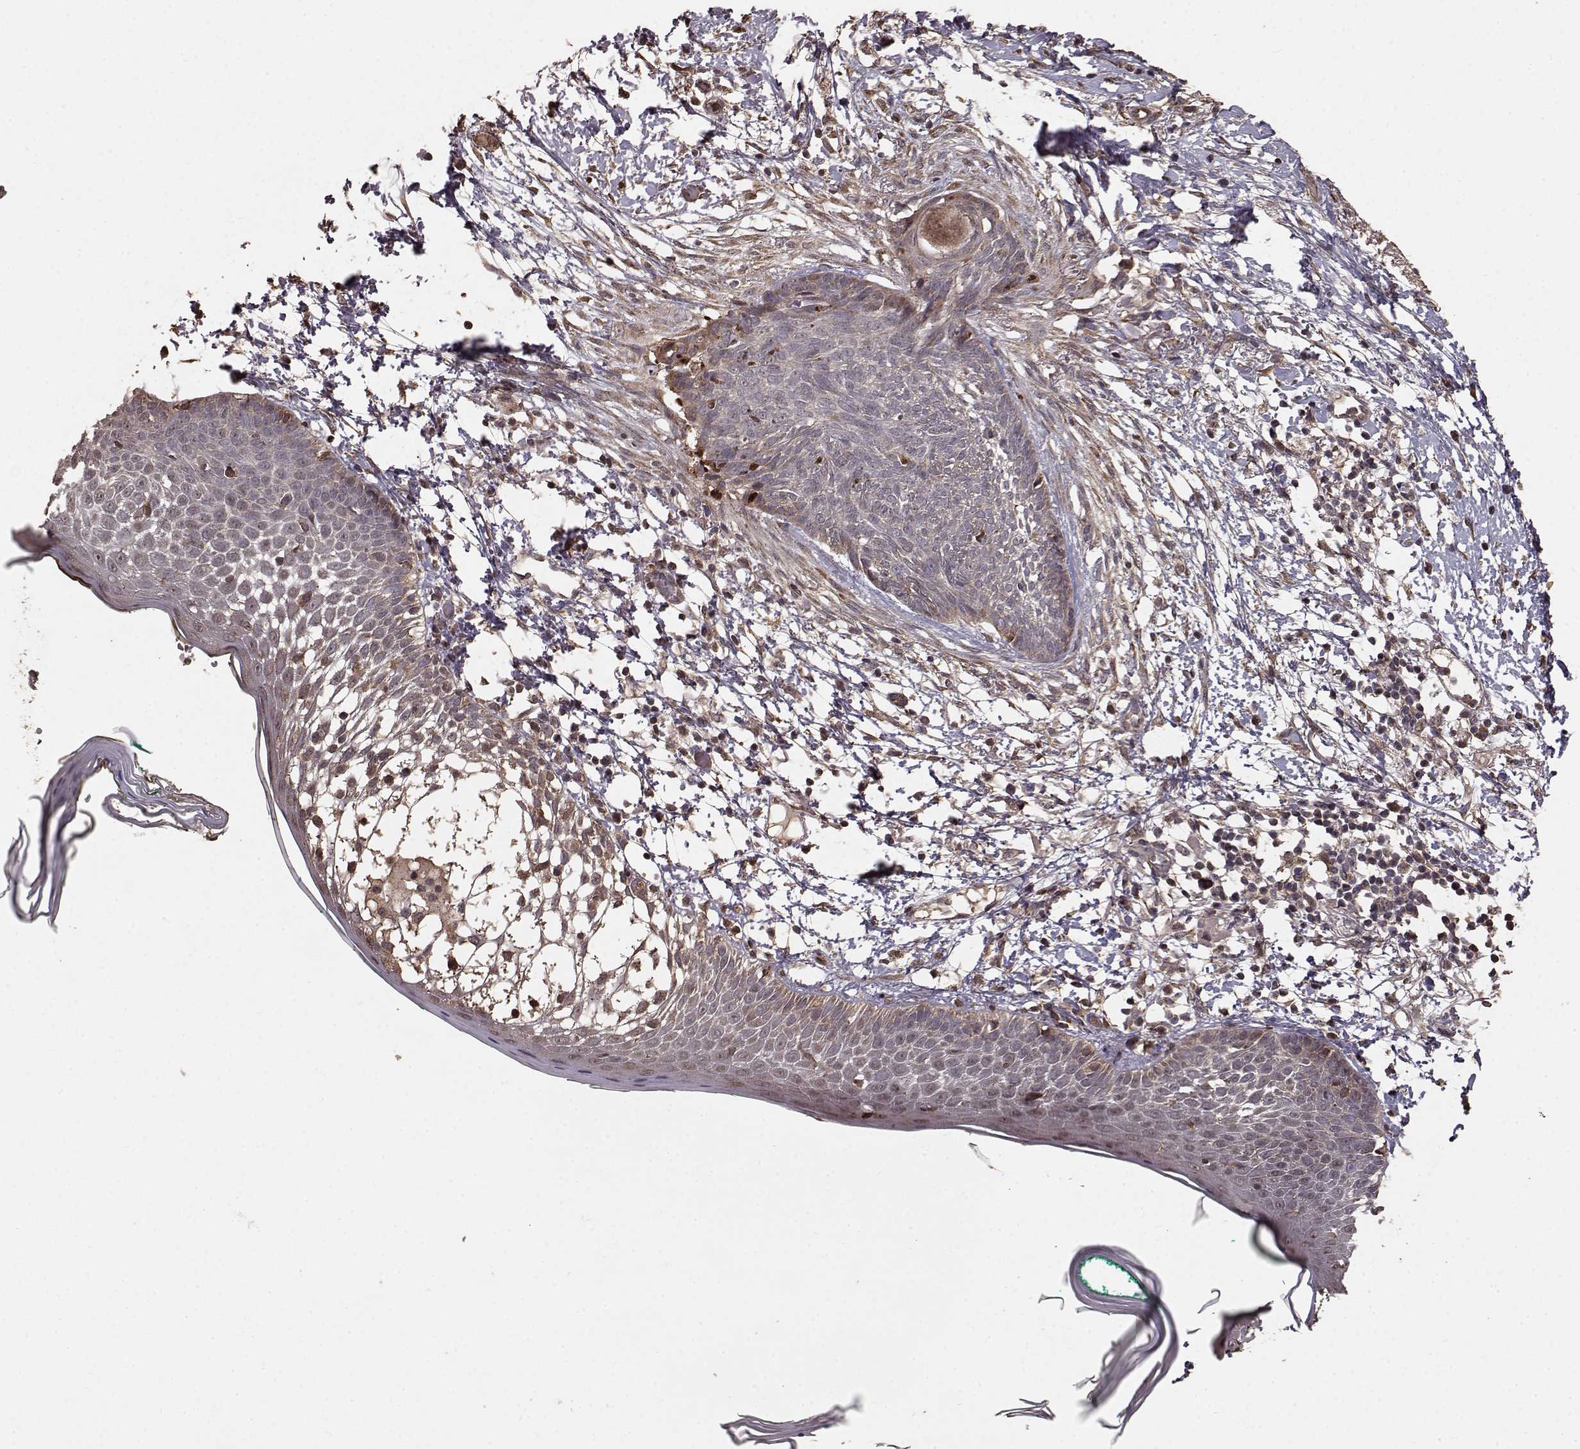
{"staining": {"intensity": "moderate", "quantity": "<25%", "location": "cytoplasmic/membranous"}, "tissue": "skin cancer", "cell_type": "Tumor cells", "image_type": "cancer", "snomed": [{"axis": "morphology", "description": "Normal tissue, NOS"}, {"axis": "morphology", "description": "Basal cell carcinoma"}, {"axis": "topography", "description": "Skin"}], "caption": "There is low levels of moderate cytoplasmic/membranous staining in tumor cells of skin cancer, as demonstrated by immunohistochemical staining (brown color).", "gene": "USP15", "patient": {"sex": "male", "age": 84}}